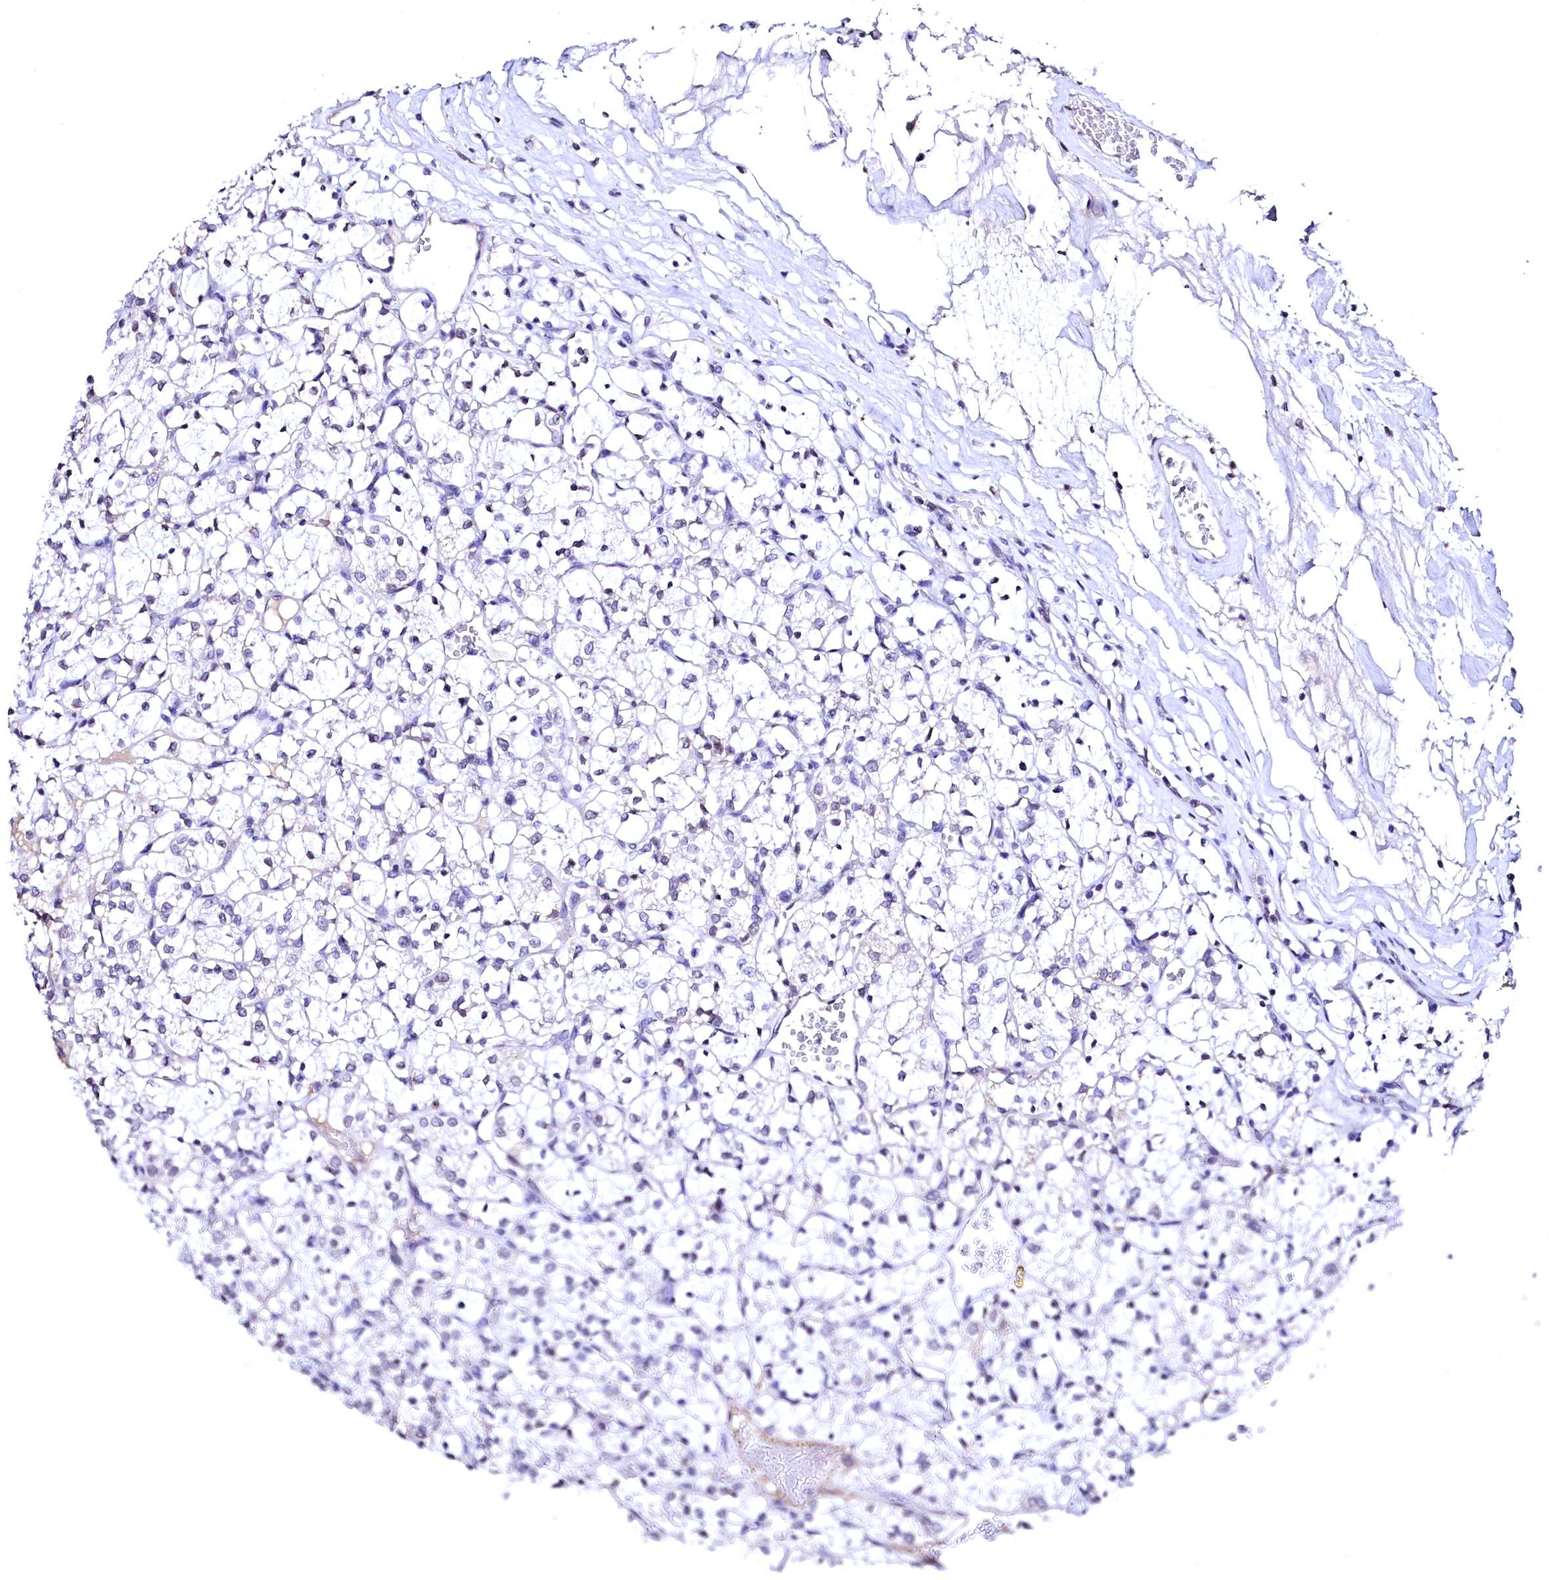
{"staining": {"intensity": "negative", "quantity": "none", "location": "none"}, "tissue": "renal cancer", "cell_type": "Tumor cells", "image_type": "cancer", "snomed": [{"axis": "morphology", "description": "Adenocarcinoma, NOS"}, {"axis": "topography", "description": "Kidney"}], "caption": "Renal adenocarcinoma stained for a protein using immunohistochemistry demonstrates no expression tumor cells.", "gene": "HAND1", "patient": {"sex": "female", "age": 69}}